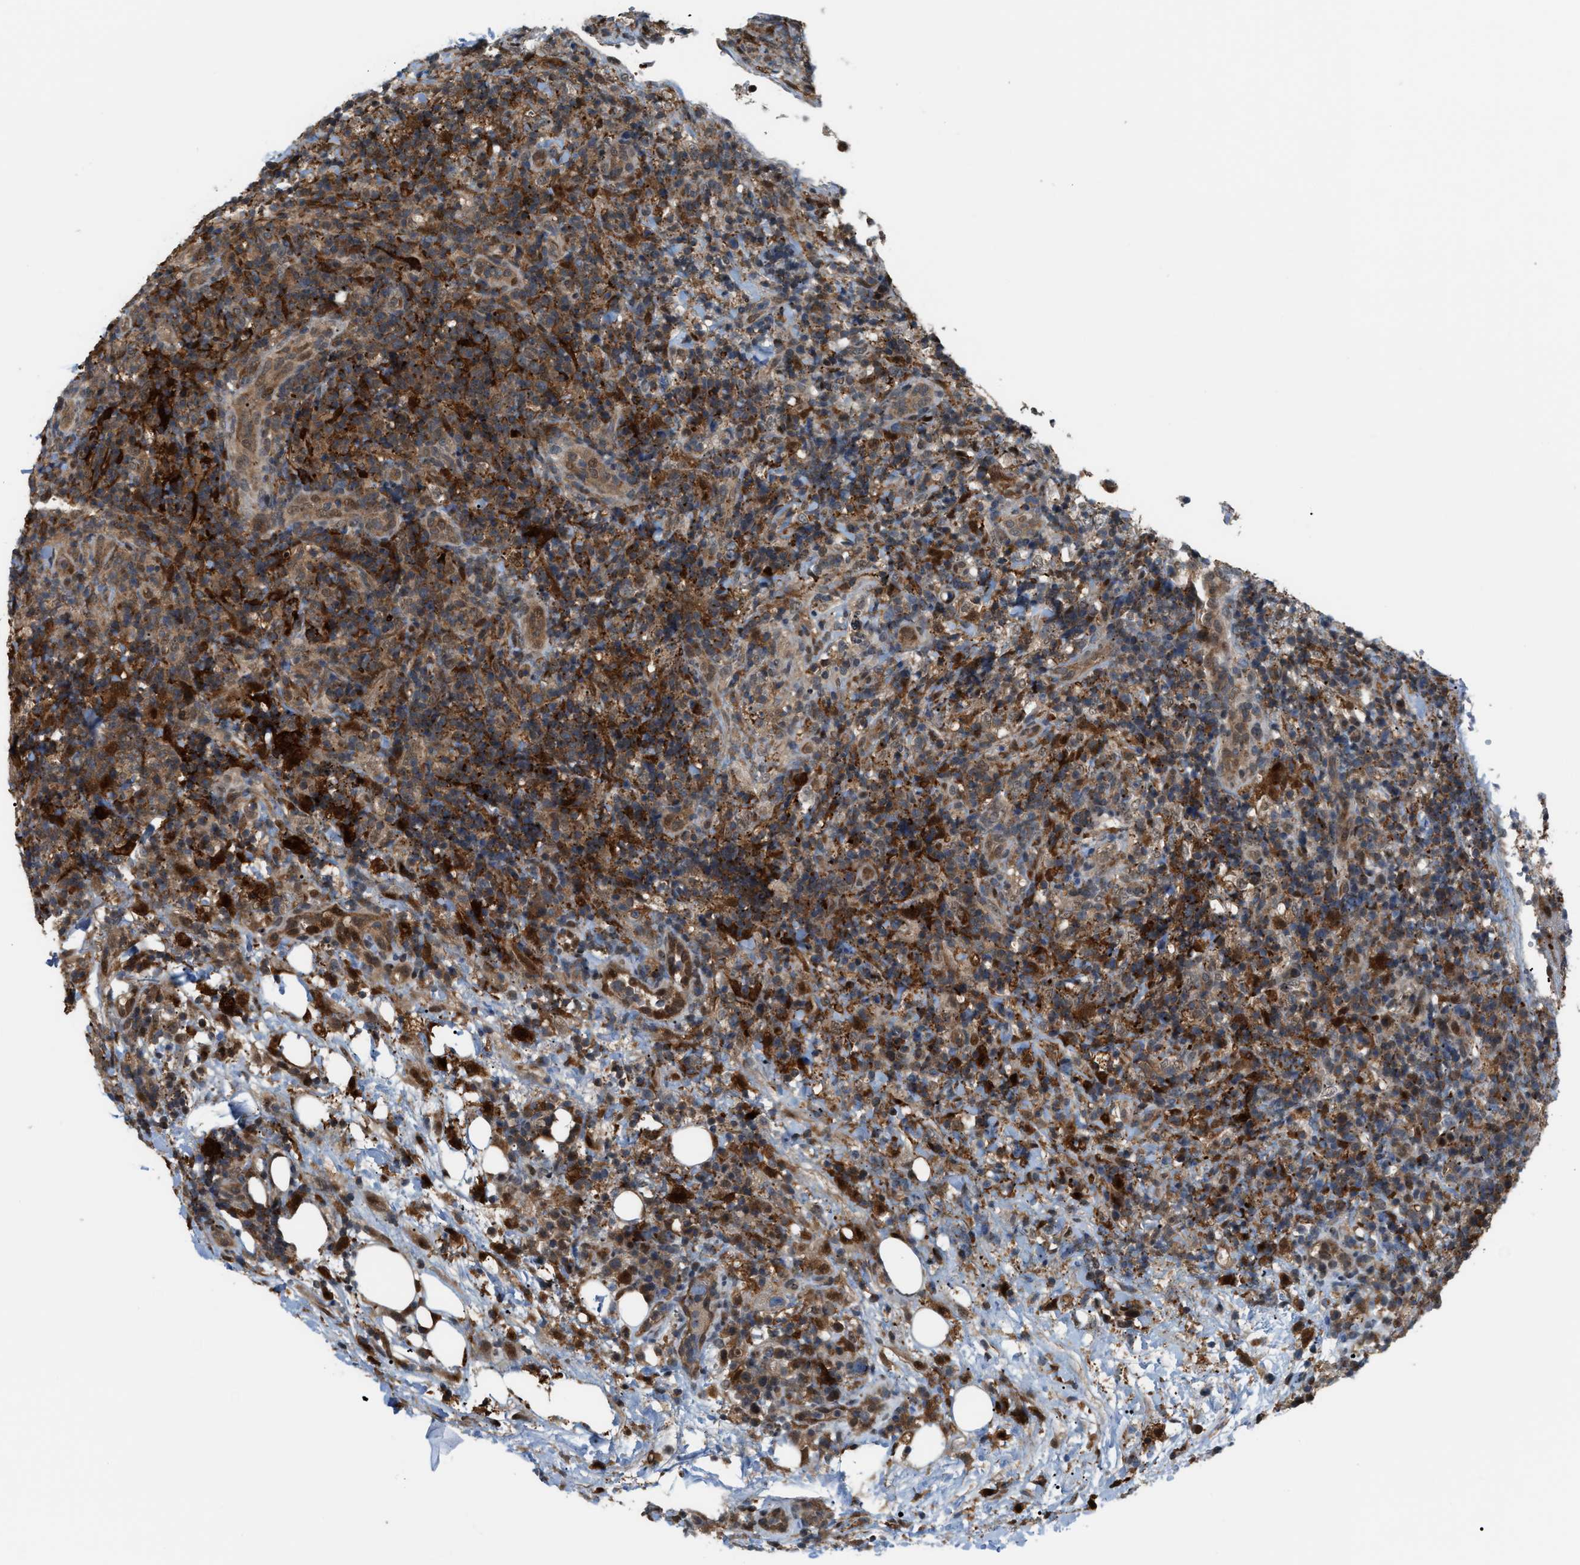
{"staining": {"intensity": "weak", "quantity": "25%-75%", "location": "cytoplasmic/membranous,nuclear"}, "tissue": "lymphoma", "cell_type": "Tumor cells", "image_type": "cancer", "snomed": [{"axis": "morphology", "description": "Malignant lymphoma, non-Hodgkin's type, High grade"}, {"axis": "topography", "description": "Lymph node"}], "caption": "Immunohistochemical staining of human lymphoma exhibits low levels of weak cytoplasmic/membranous and nuclear staining in approximately 25%-75% of tumor cells. Using DAB (3,3'-diaminobenzidine) (brown) and hematoxylin (blue) stains, captured at high magnification using brightfield microscopy.", "gene": "RFFL", "patient": {"sex": "female", "age": 76}}